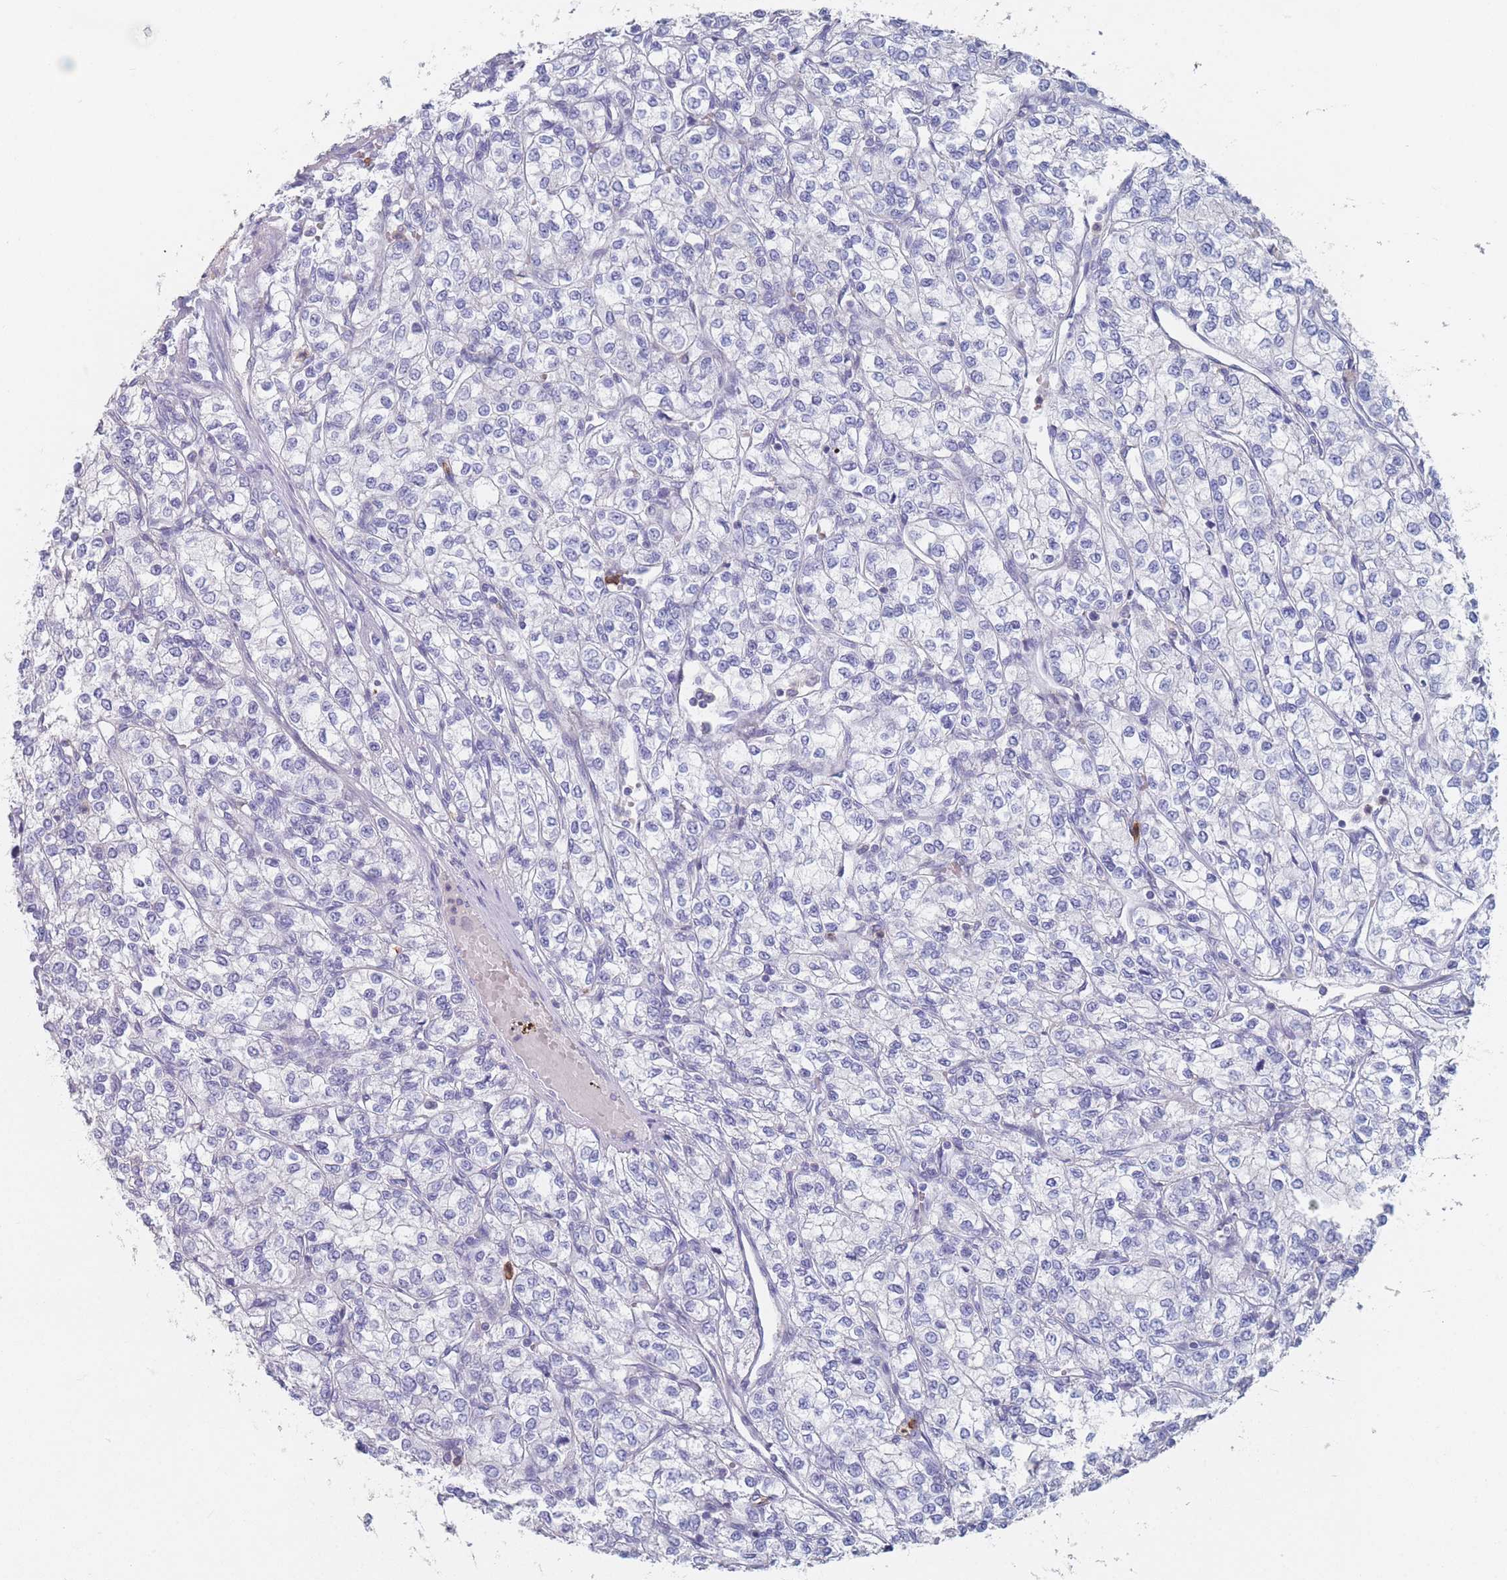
{"staining": {"intensity": "negative", "quantity": "none", "location": "none"}, "tissue": "renal cancer", "cell_type": "Tumor cells", "image_type": "cancer", "snomed": [{"axis": "morphology", "description": "Adenocarcinoma, NOS"}, {"axis": "topography", "description": "Kidney"}], "caption": "Immunohistochemical staining of renal cancer (adenocarcinoma) reveals no significant expression in tumor cells.", "gene": "ATP1A3", "patient": {"sex": "male", "age": 80}}